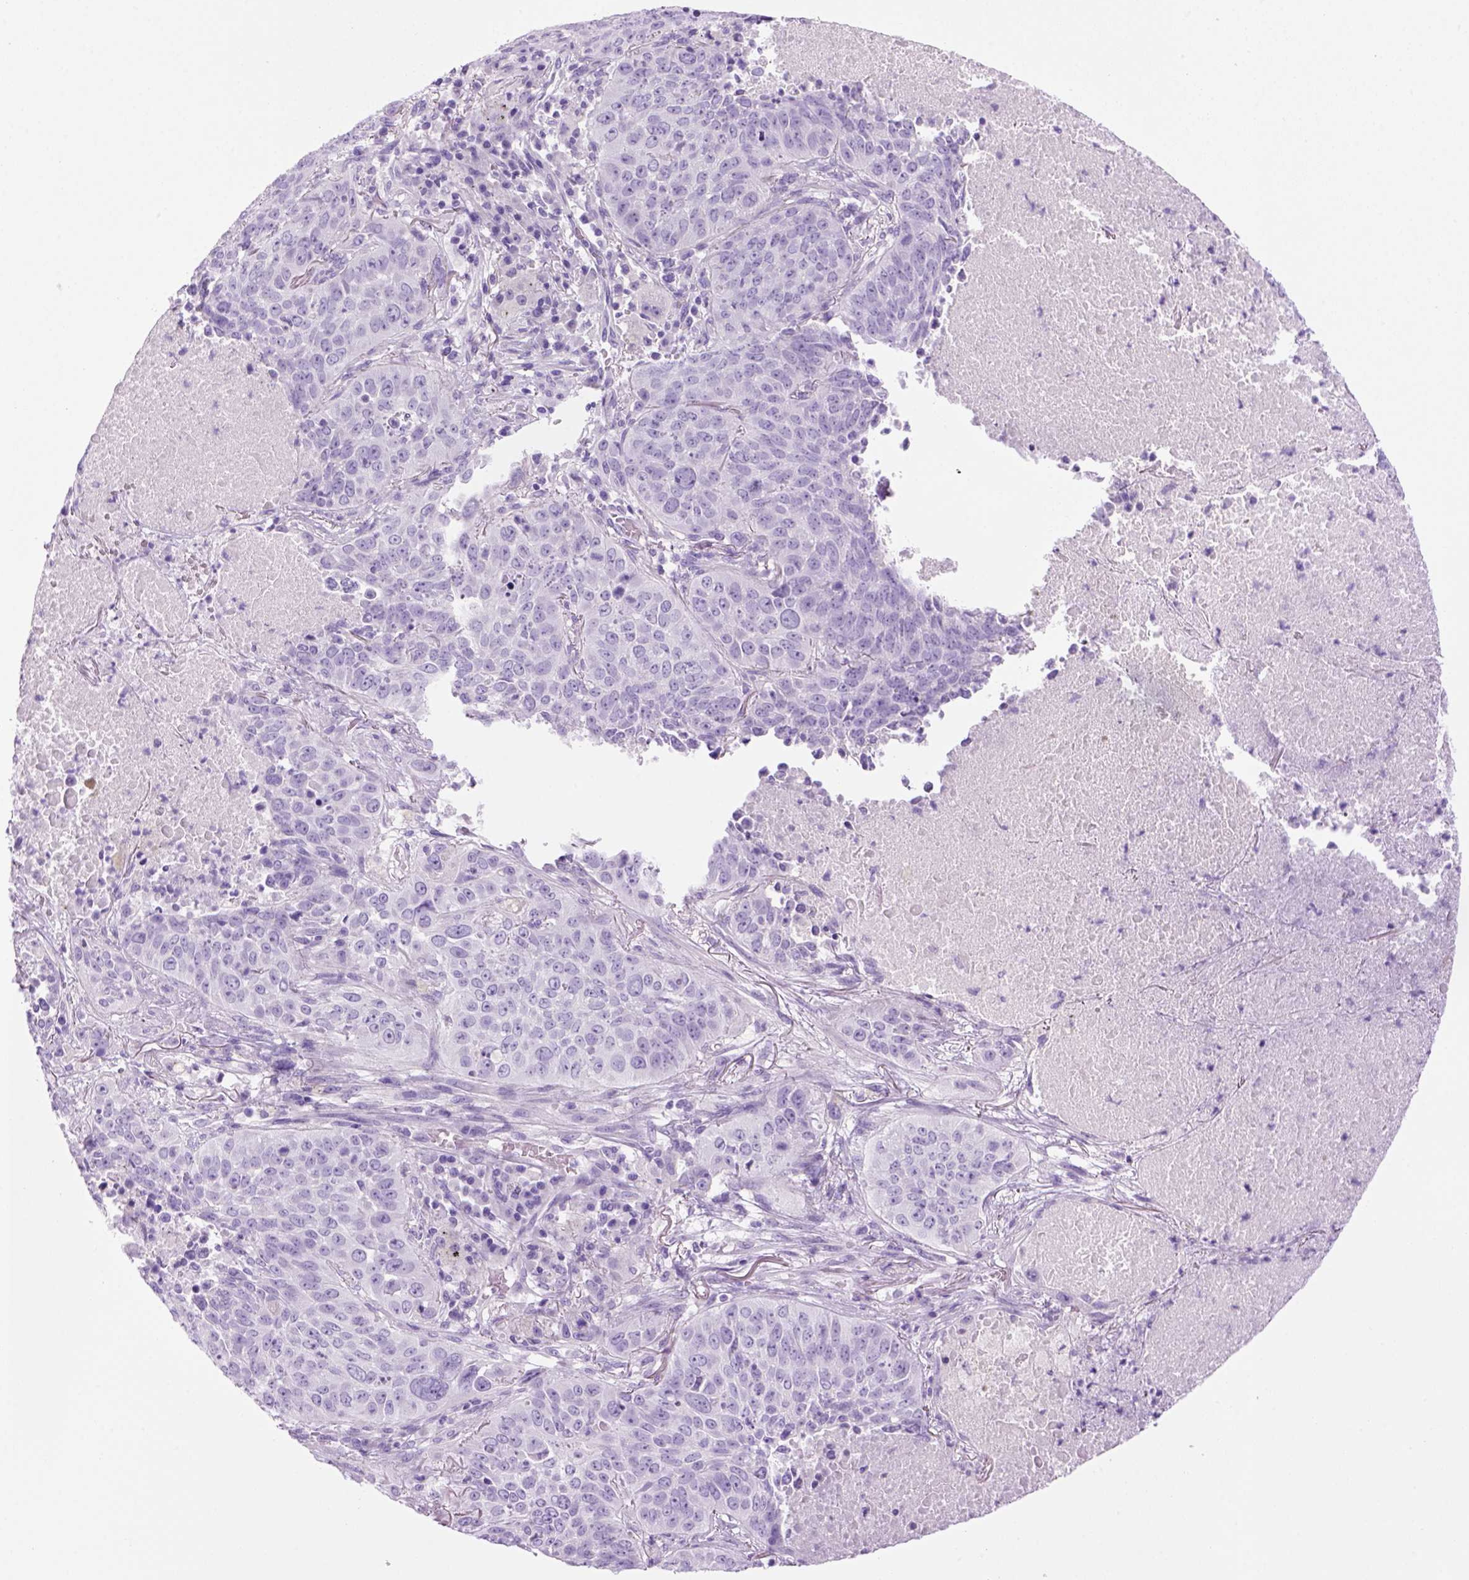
{"staining": {"intensity": "negative", "quantity": "none", "location": "none"}, "tissue": "lung cancer", "cell_type": "Tumor cells", "image_type": "cancer", "snomed": [{"axis": "morphology", "description": "Normal tissue, NOS"}, {"axis": "morphology", "description": "Squamous cell carcinoma, NOS"}, {"axis": "topography", "description": "Bronchus"}, {"axis": "topography", "description": "Lung"}], "caption": "This is an IHC micrograph of squamous cell carcinoma (lung). There is no staining in tumor cells.", "gene": "SGCG", "patient": {"sex": "male", "age": 64}}